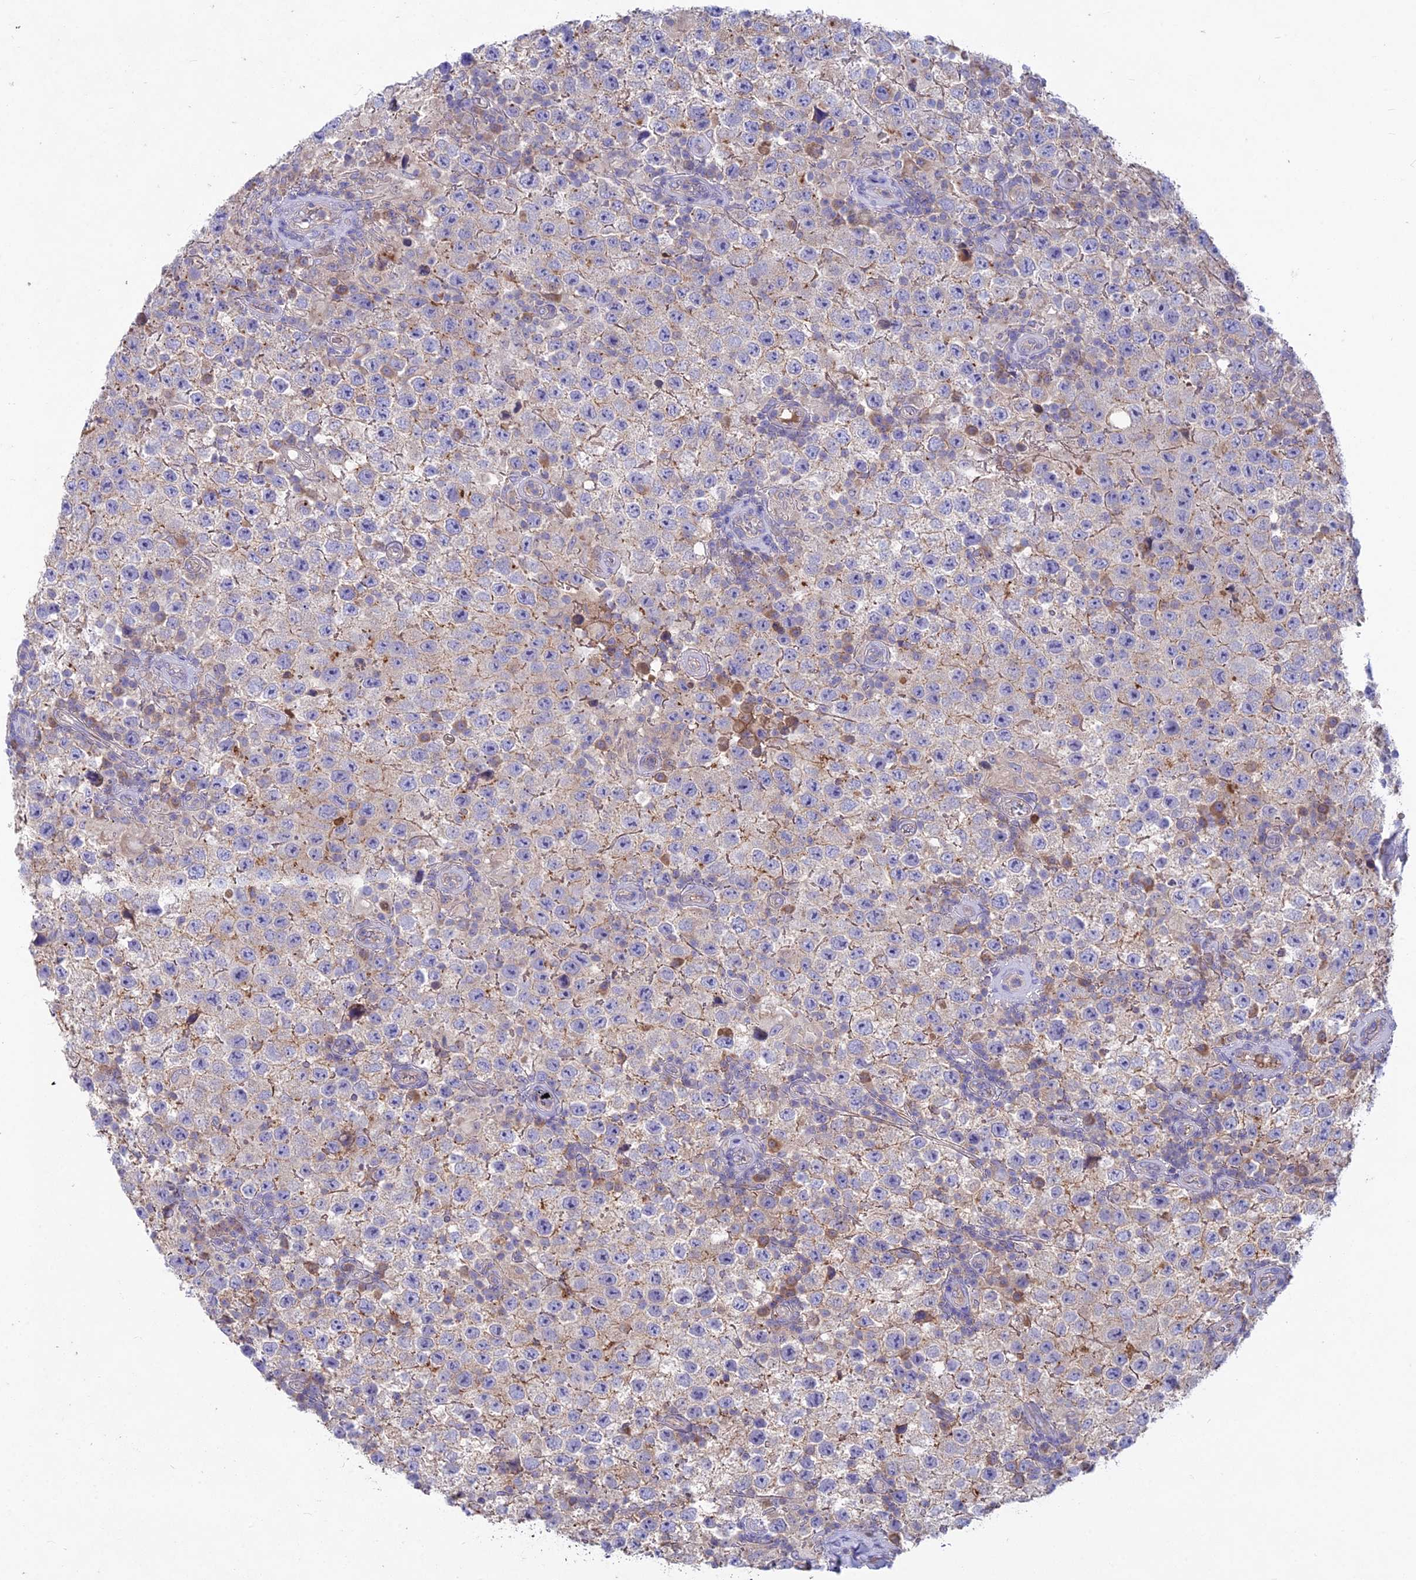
{"staining": {"intensity": "moderate", "quantity": "<25%", "location": "cytoplasmic/membranous"}, "tissue": "testis cancer", "cell_type": "Tumor cells", "image_type": "cancer", "snomed": [{"axis": "morphology", "description": "Normal tissue, NOS"}, {"axis": "morphology", "description": "Urothelial carcinoma, High grade"}, {"axis": "morphology", "description": "Seminoma, NOS"}, {"axis": "morphology", "description": "Carcinoma, Embryonal, NOS"}, {"axis": "topography", "description": "Urinary bladder"}, {"axis": "topography", "description": "Testis"}], "caption": "Immunohistochemical staining of testis high-grade urothelial carcinoma displays moderate cytoplasmic/membranous protein positivity in about <25% of tumor cells. The protein of interest is stained brown, and the nuclei are stained in blue (DAB (3,3'-diaminobenzidine) IHC with brightfield microscopy, high magnification).", "gene": "PZP", "patient": {"sex": "male", "age": 41}}